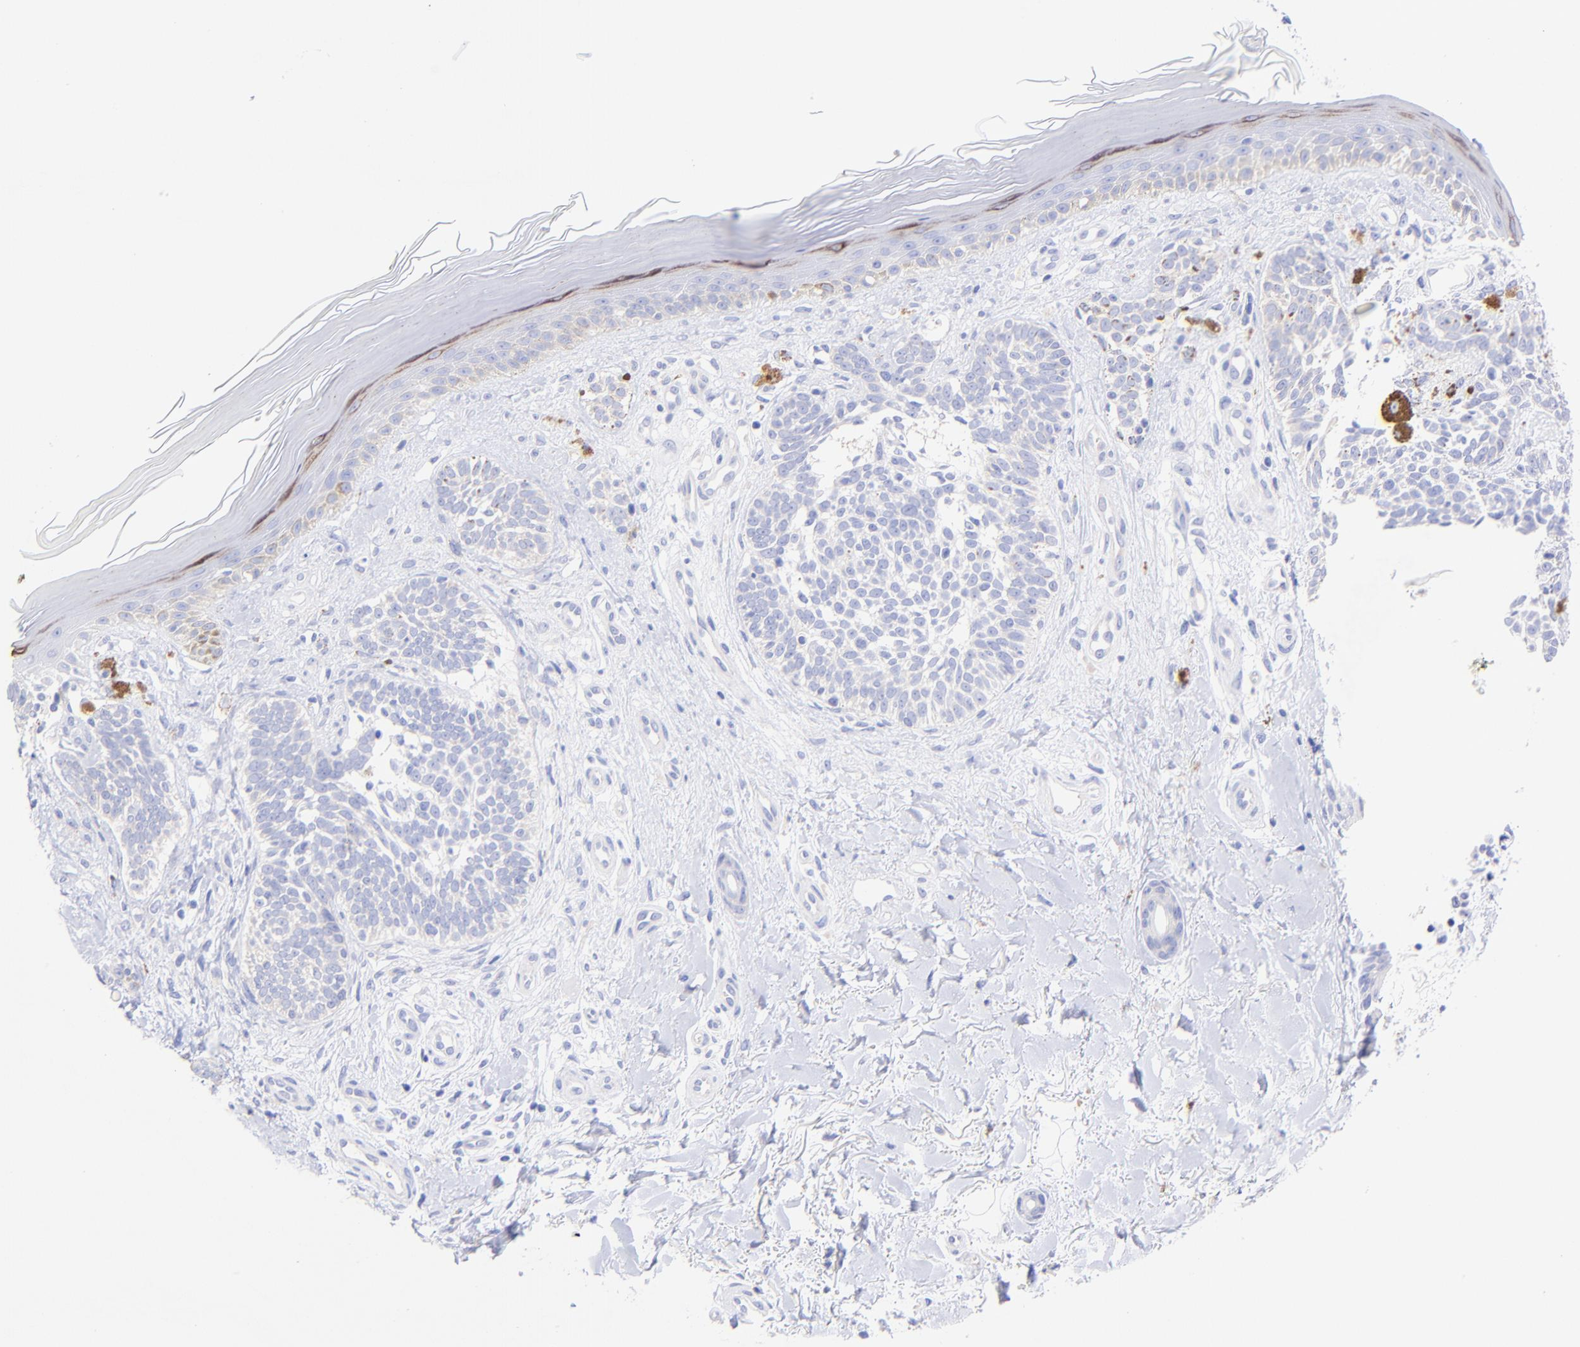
{"staining": {"intensity": "negative", "quantity": "none", "location": "none"}, "tissue": "skin cancer", "cell_type": "Tumor cells", "image_type": "cancer", "snomed": [{"axis": "morphology", "description": "Normal tissue, NOS"}, {"axis": "morphology", "description": "Basal cell carcinoma"}, {"axis": "topography", "description": "Skin"}], "caption": "Protein analysis of skin cancer exhibits no significant staining in tumor cells. (Stains: DAB immunohistochemistry with hematoxylin counter stain, Microscopy: brightfield microscopy at high magnification).", "gene": "GPHN", "patient": {"sex": "female", "age": 58}}